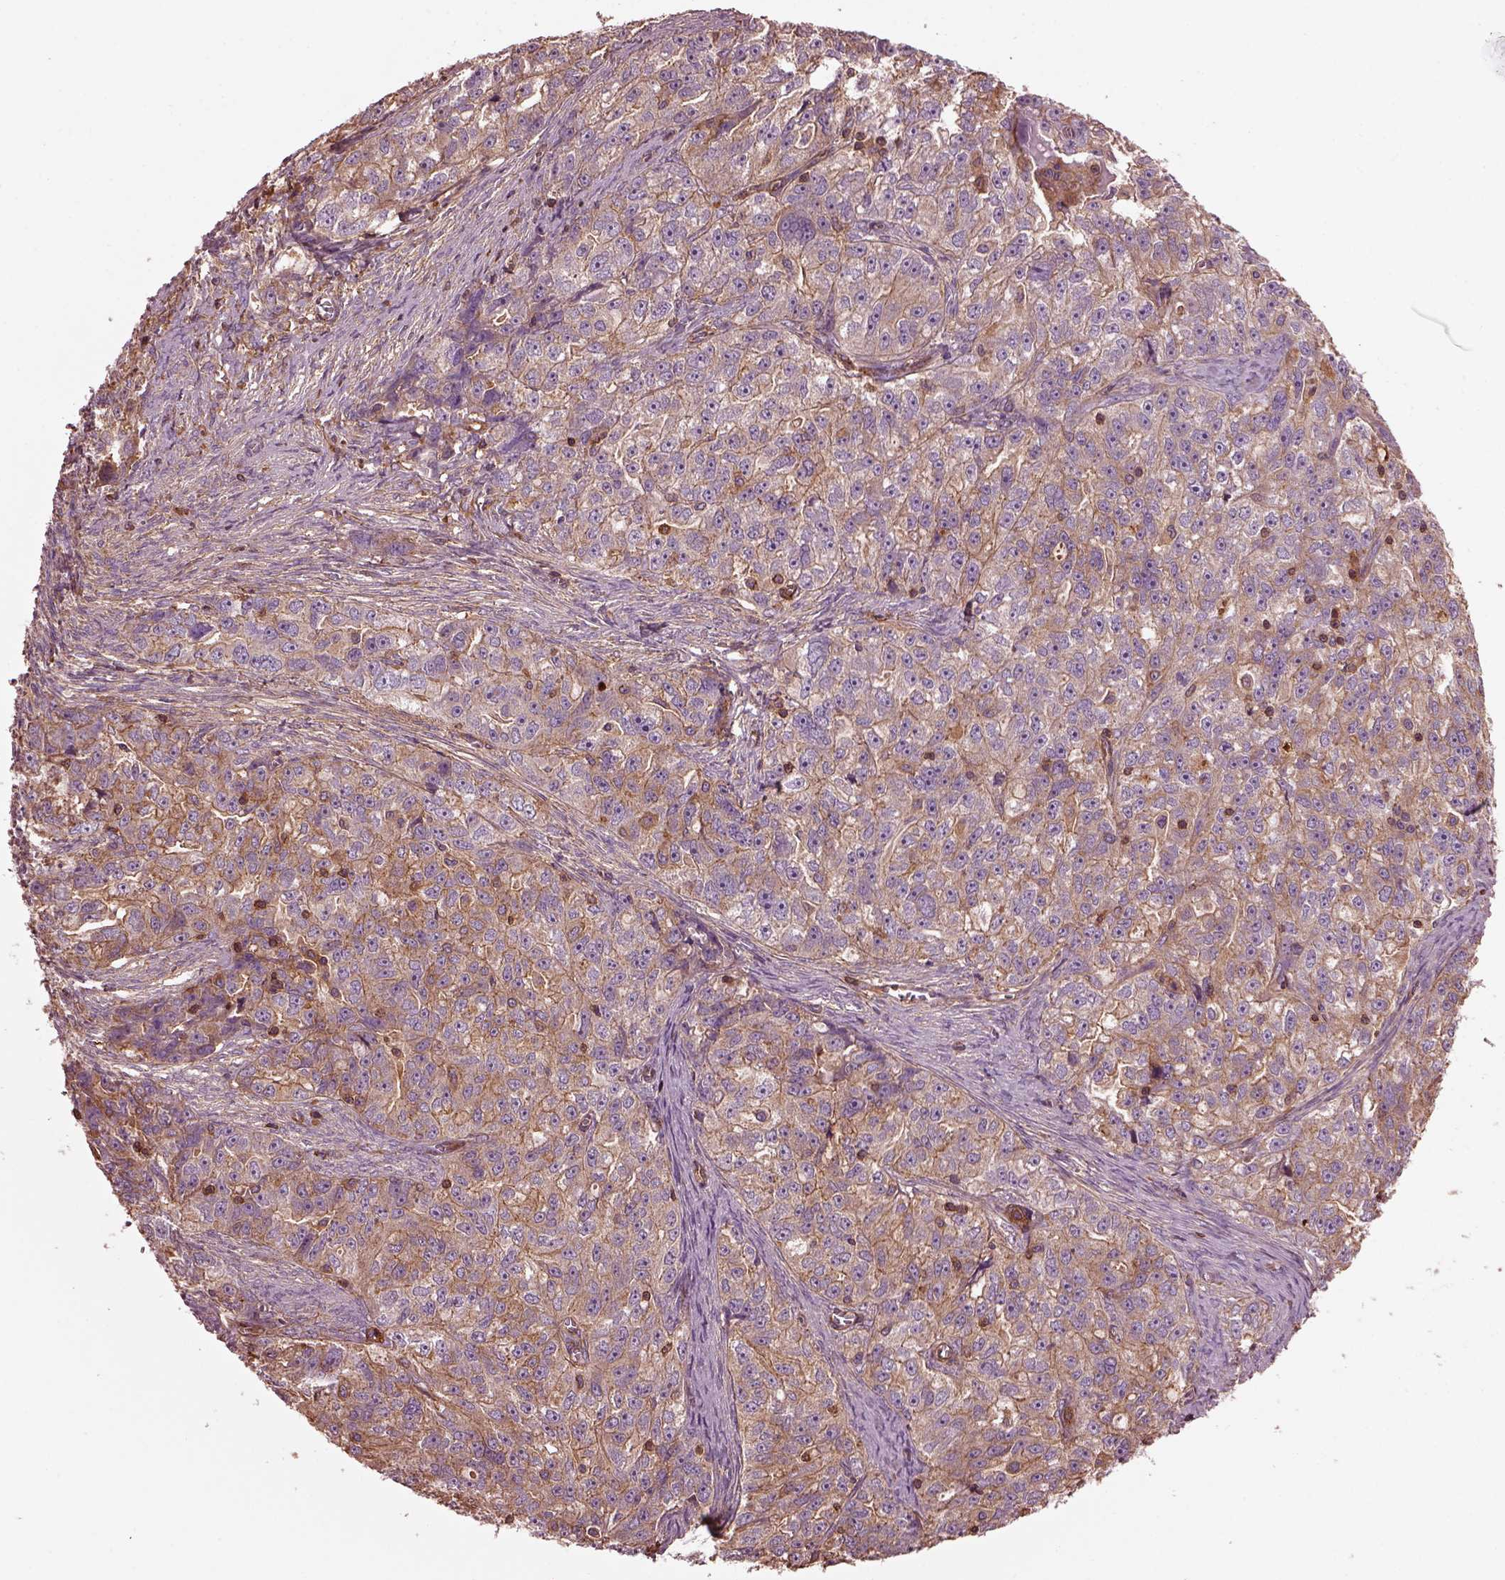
{"staining": {"intensity": "weak", "quantity": ">75%", "location": "cytoplasmic/membranous"}, "tissue": "ovarian cancer", "cell_type": "Tumor cells", "image_type": "cancer", "snomed": [{"axis": "morphology", "description": "Cystadenocarcinoma, serous, NOS"}, {"axis": "topography", "description": "Ovary"}], "caption": "Protein staining of ovarian cancer (serous cystadenocarcinoma) tissue exhibits weak cytoplasmic/membranous positivity in about >75% of tumor cells. (Stains: DAB in brown, nuclei in blue, Microscopy: brightfield microscopy at high magnification).", "gene": "MYL6", "patient": {"sex": "female", "age": 51}}